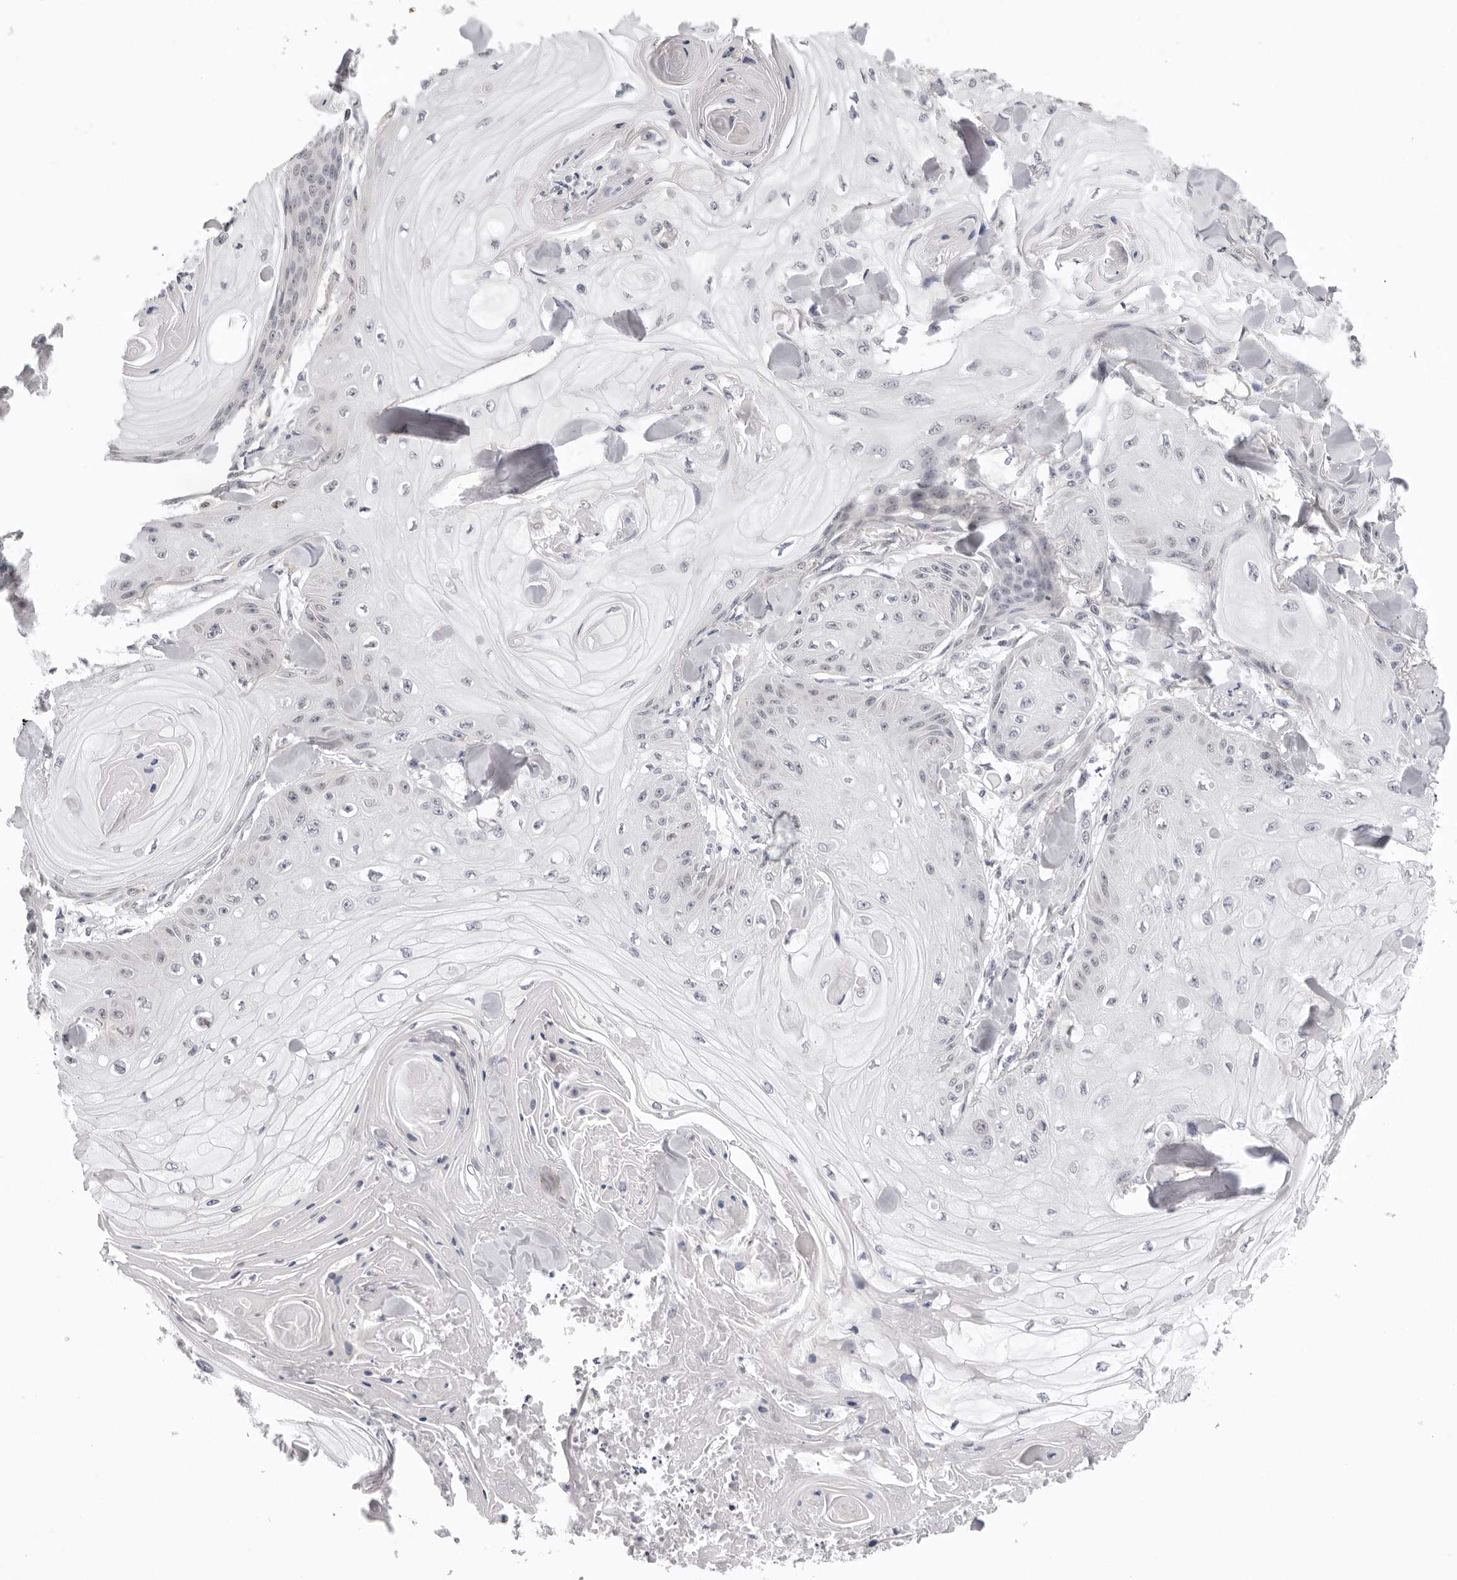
{"staining": {"intensity": "negative", "quantity": "none", "location": "none"}, "tissue": "skin cancer", "cell_type": "Tumor cells", "image_type": "cancer", "snomed": [{"axis": "morphology", "description": "Squamous cell carcinoma, NOS"}, {"axis": "topography", "description": "Skin"}], "caption": "High power microscopy micrograph of an immunohistochemistry histopathology image of skin cancer, revealing no significant staining in tumor cells.", "gene": "IL17RA", "patient": {"sex": "male", "age": 74}}